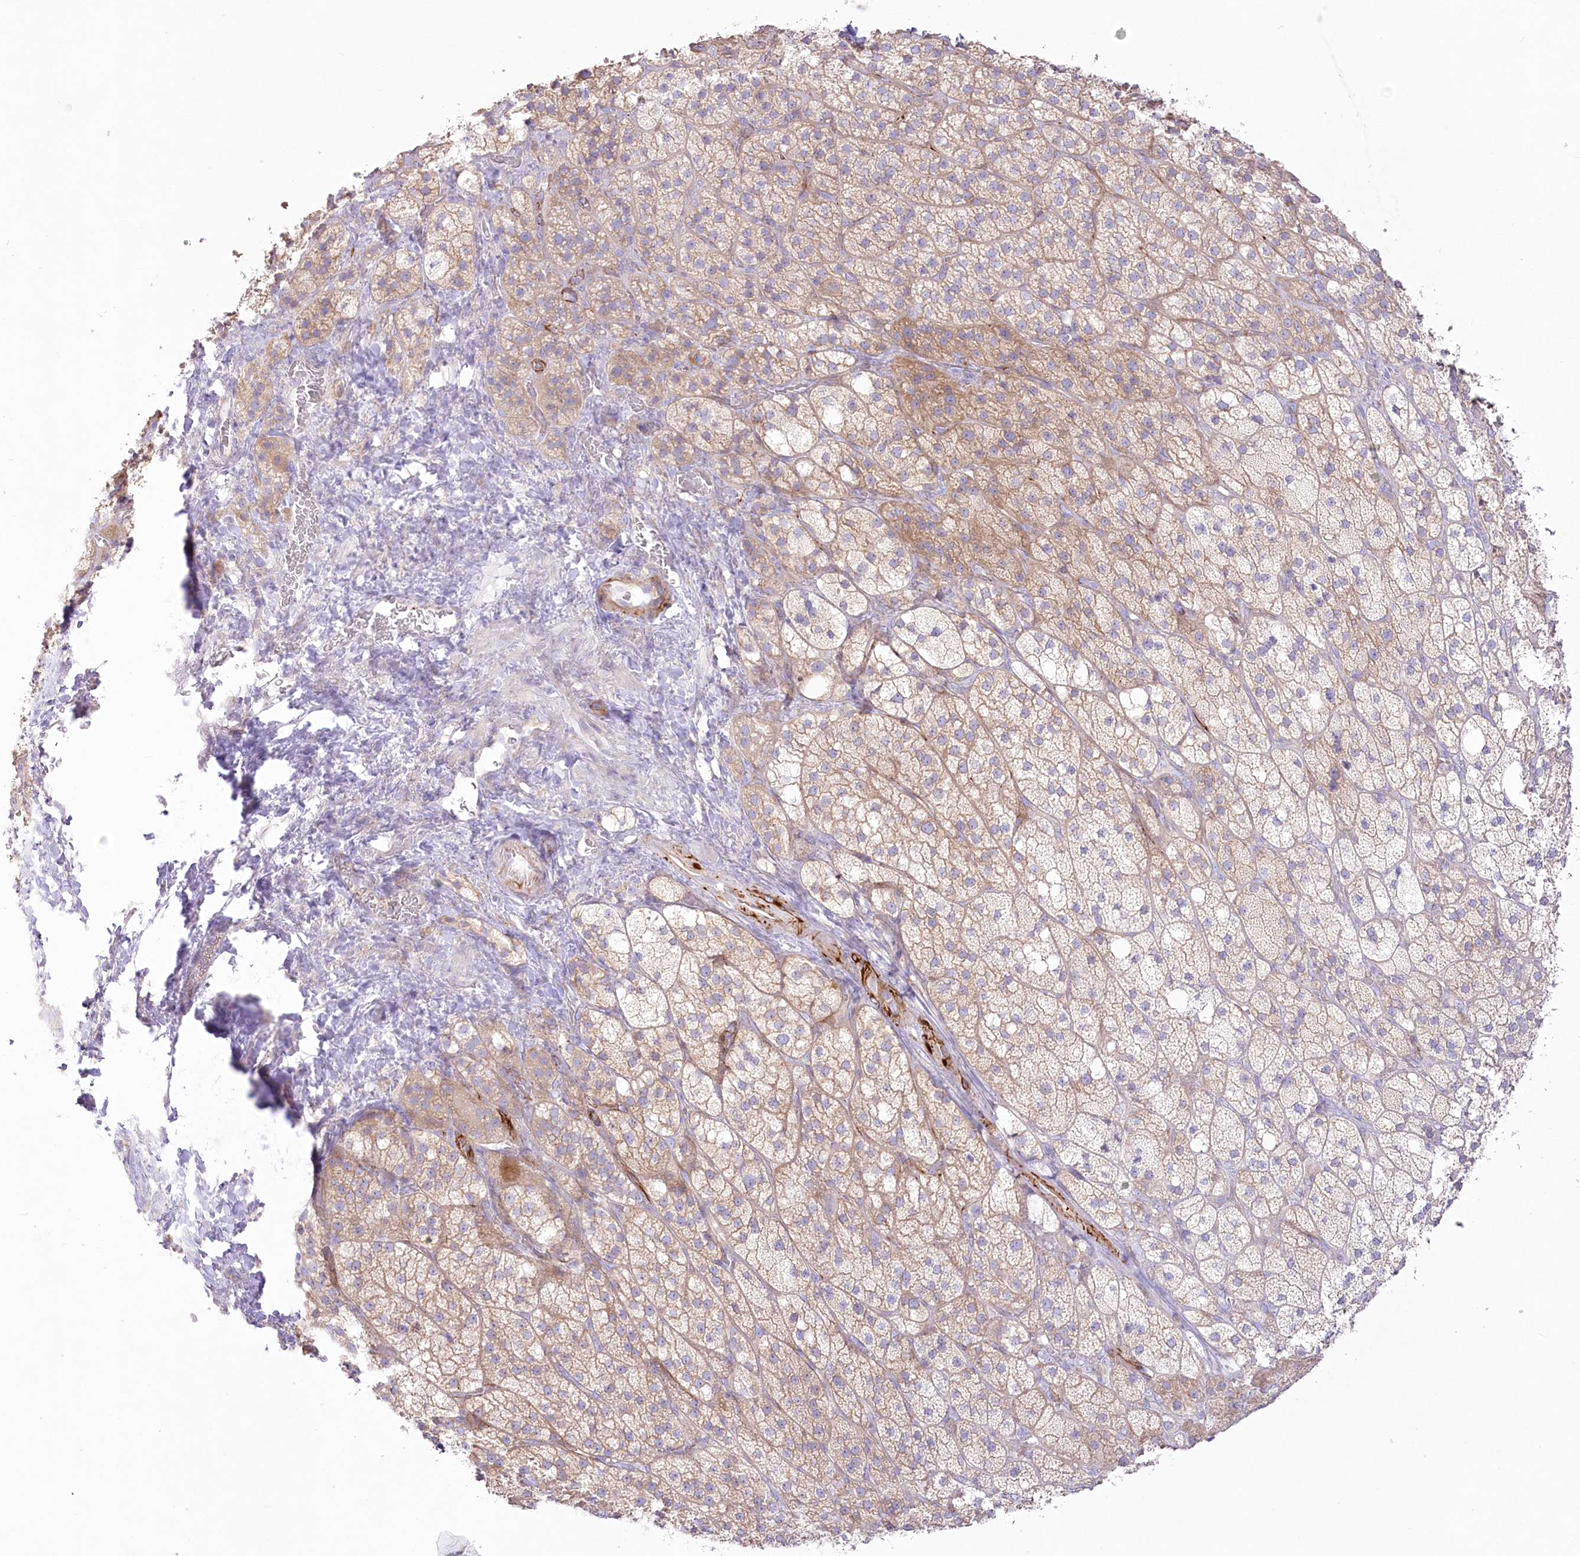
{"staining": {"intensity": "moderate", "quantity": "25%-75%", "location": "cytoplasmic/membranous"}, "tissue": "adrenal gland", "cell_type": "Glandular cells", "image_type": "normal", "snomed": [{"axis": "morphology", "description": "Normal tissue, NOS"}, {"axis": "topography", "description": "Adrenal gland"}], "caption": "About 25%-75% of glandular cells in benign adrenal gland reveal moderate cytoplasmic/membranous protein positivity as visualized by brown immunohistochemical staining.", "gene": "ZNF843", "patient": {"sex": "male", "age": 61}}